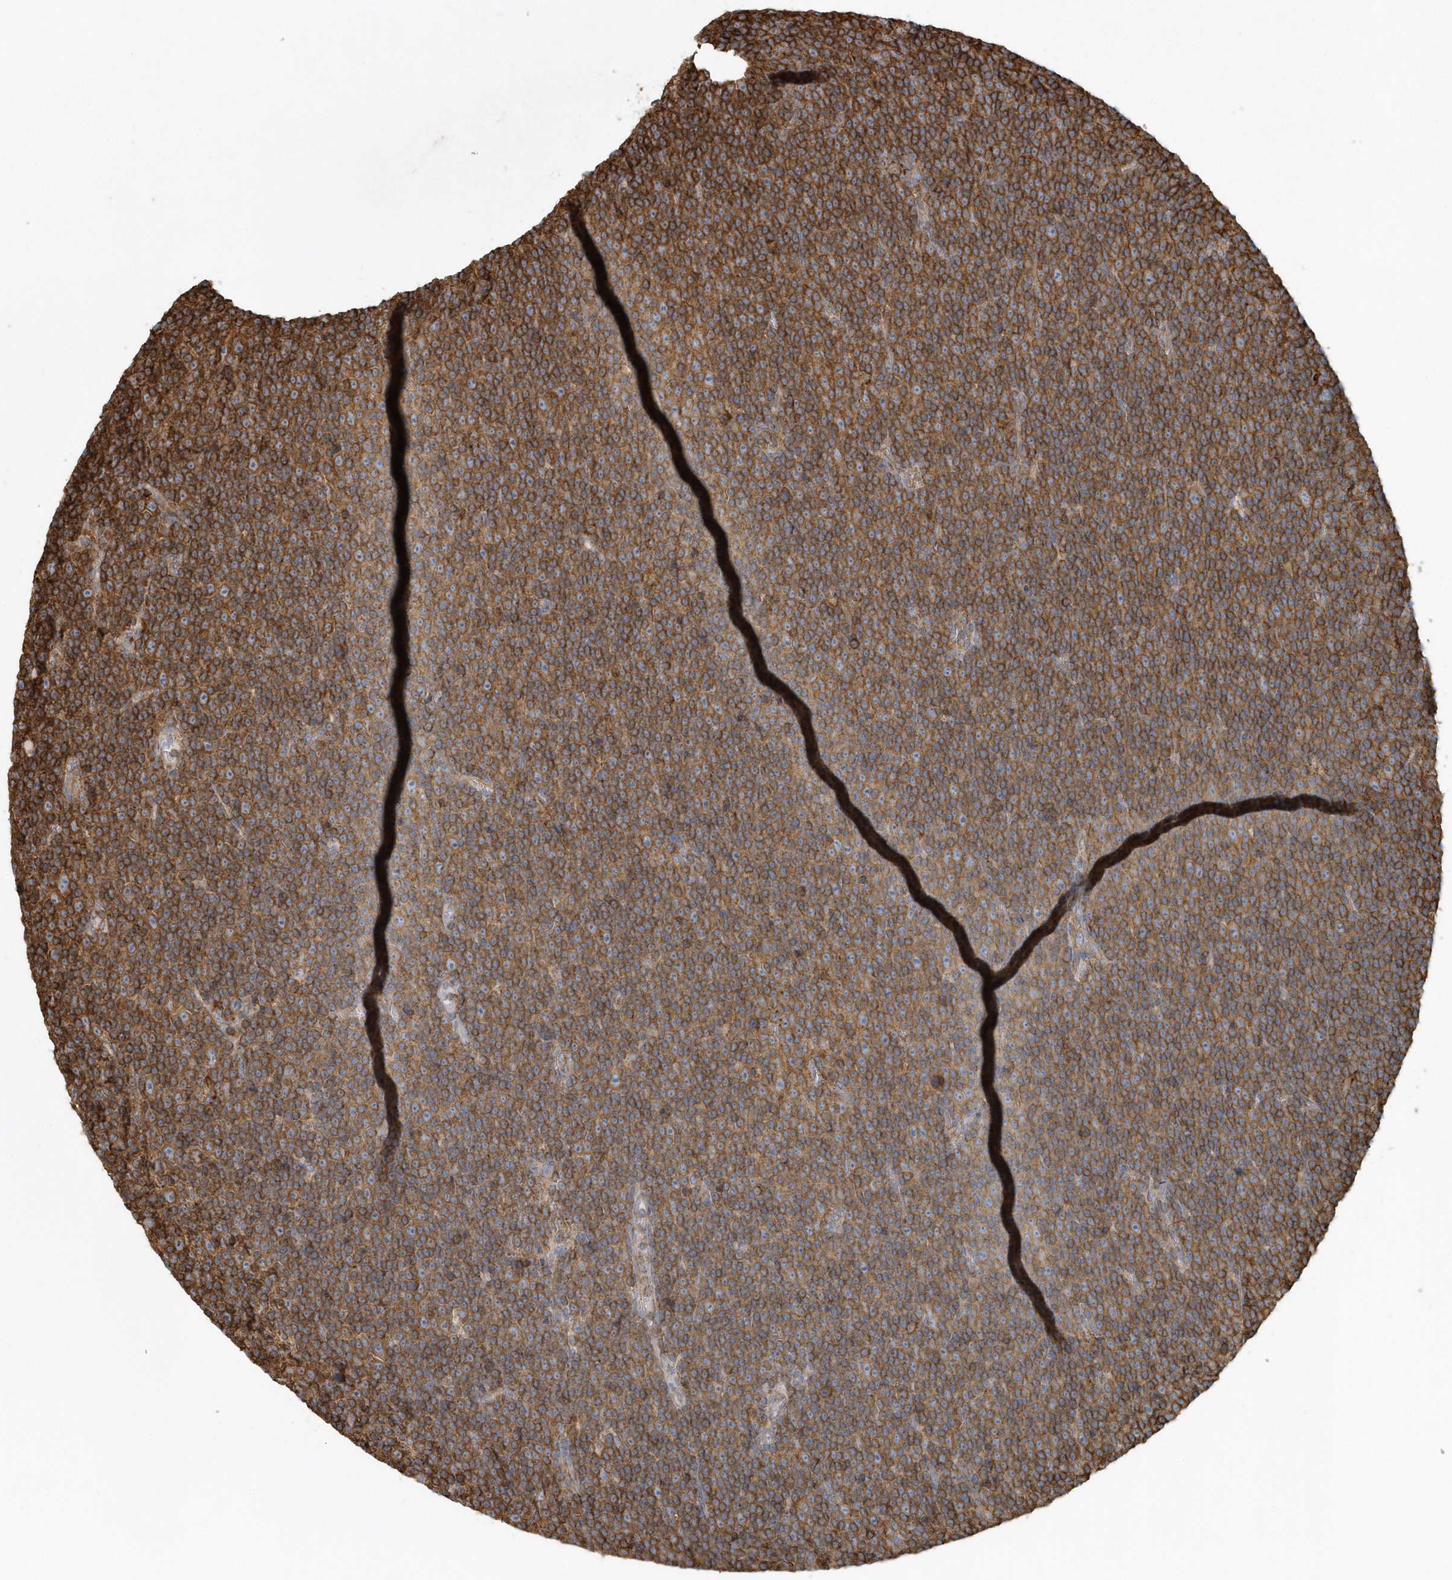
{"staining": {"intensity": "moderate", "quantity": ">75%", "location": "cytoplasmic/membranous"}, "tissue": "lymphoma", "cell_type": "Tumor cells", "image_type": "cancer", "snomed": [{"axis": "morphology", "description": "Malignant lymphoma, non-Hodgkin's type, Low grade"}, {"axis": "topography", "description": "Lymph node"}], "caption": "This histopathology image exhibits IHC staining of human malignant lymphoma, non-Hodgkin's type (low-grade), with medium moderate cytoplasmic/membranous expression in about >75% of tumor cells.", "gene": "MMUT", "patient": {"sex": "female", "age": 67}}